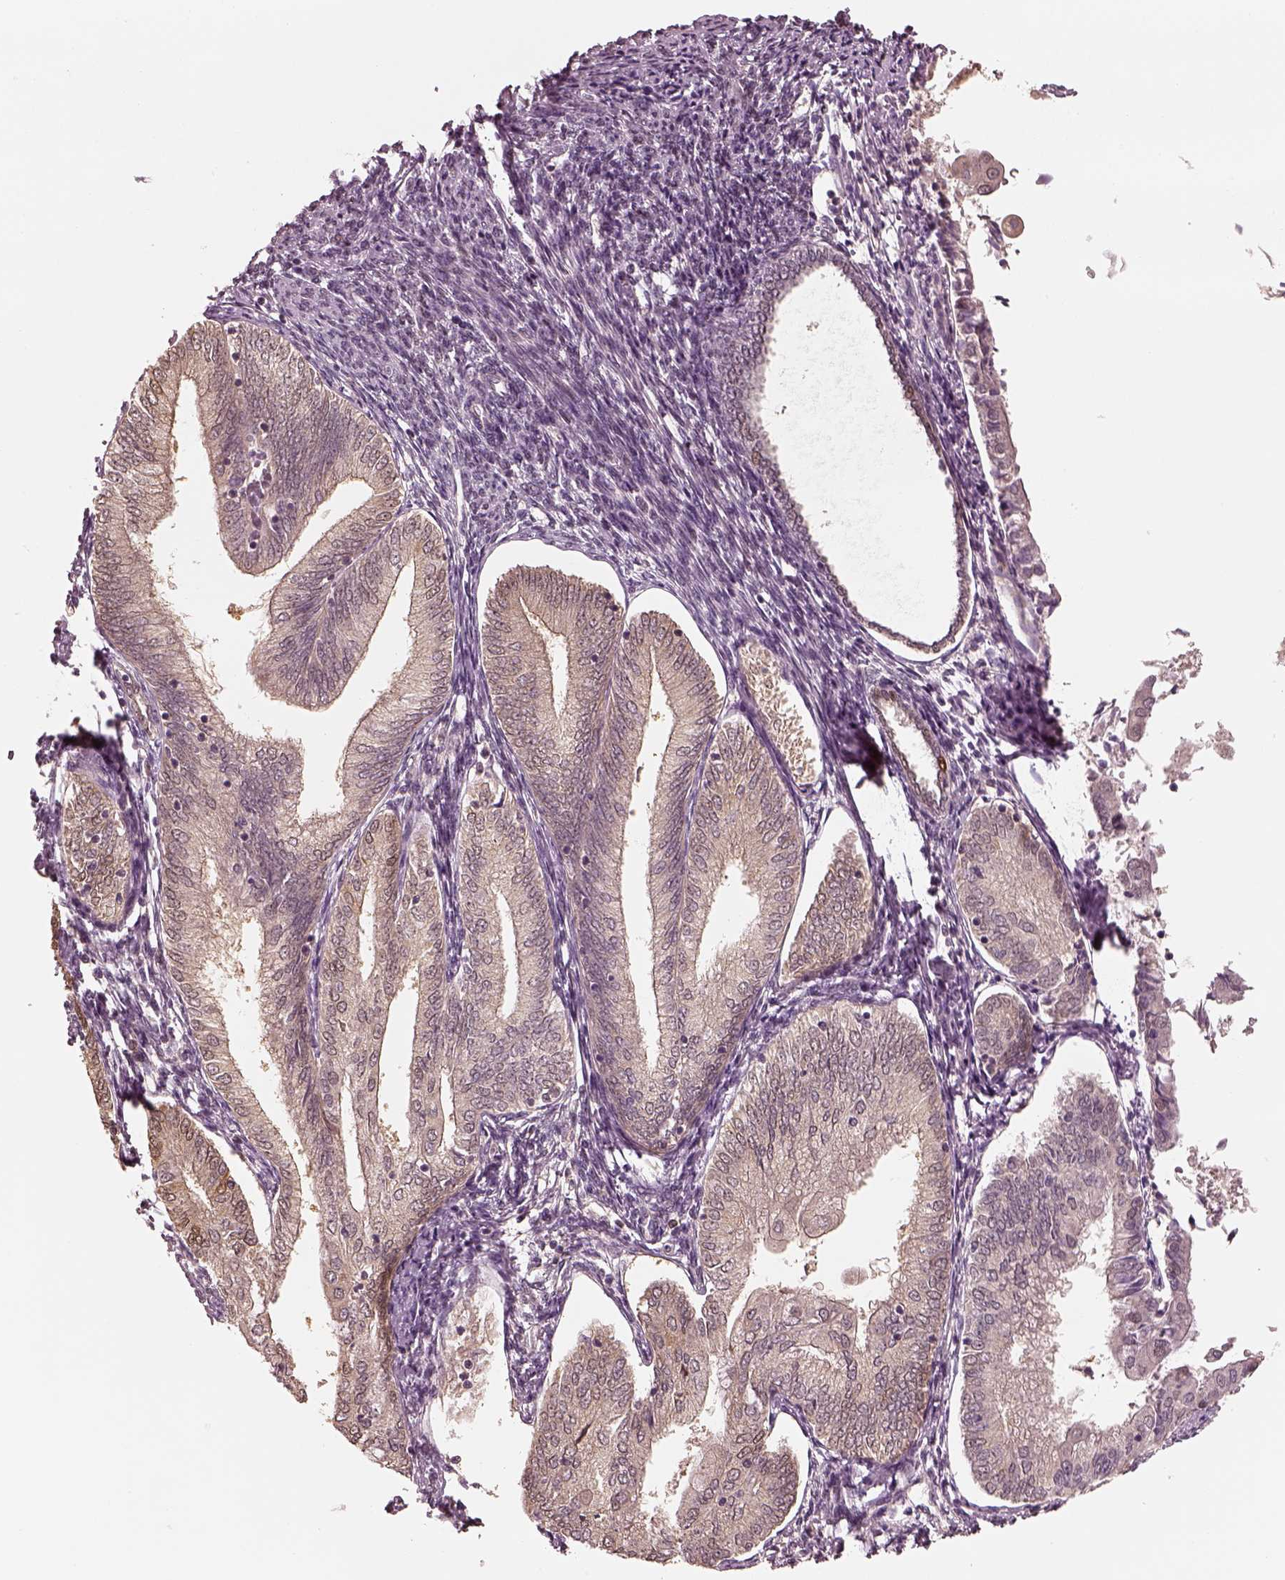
{"staining": {"intensity": "weak", "quantity": "25%-75%", "location": "cytoplasmic/membranous"}, "tissue": "endometrial cancer", "cell_type": "Tumor cells", "image_type": "cancer", "snomed": [{"axis": "morphology", "description": "Adenocarcinoma, NOS"}, {"axis": "topography", "description": "Endometrium"}], "caption": "Weak cytoplasmic/membranous staining for a protein is present in approximately 25%-75% of tumor cells of endometrial cancer using IHC.", "gene": "EGR4", "patient": {"sex": "female", "age": 55}}